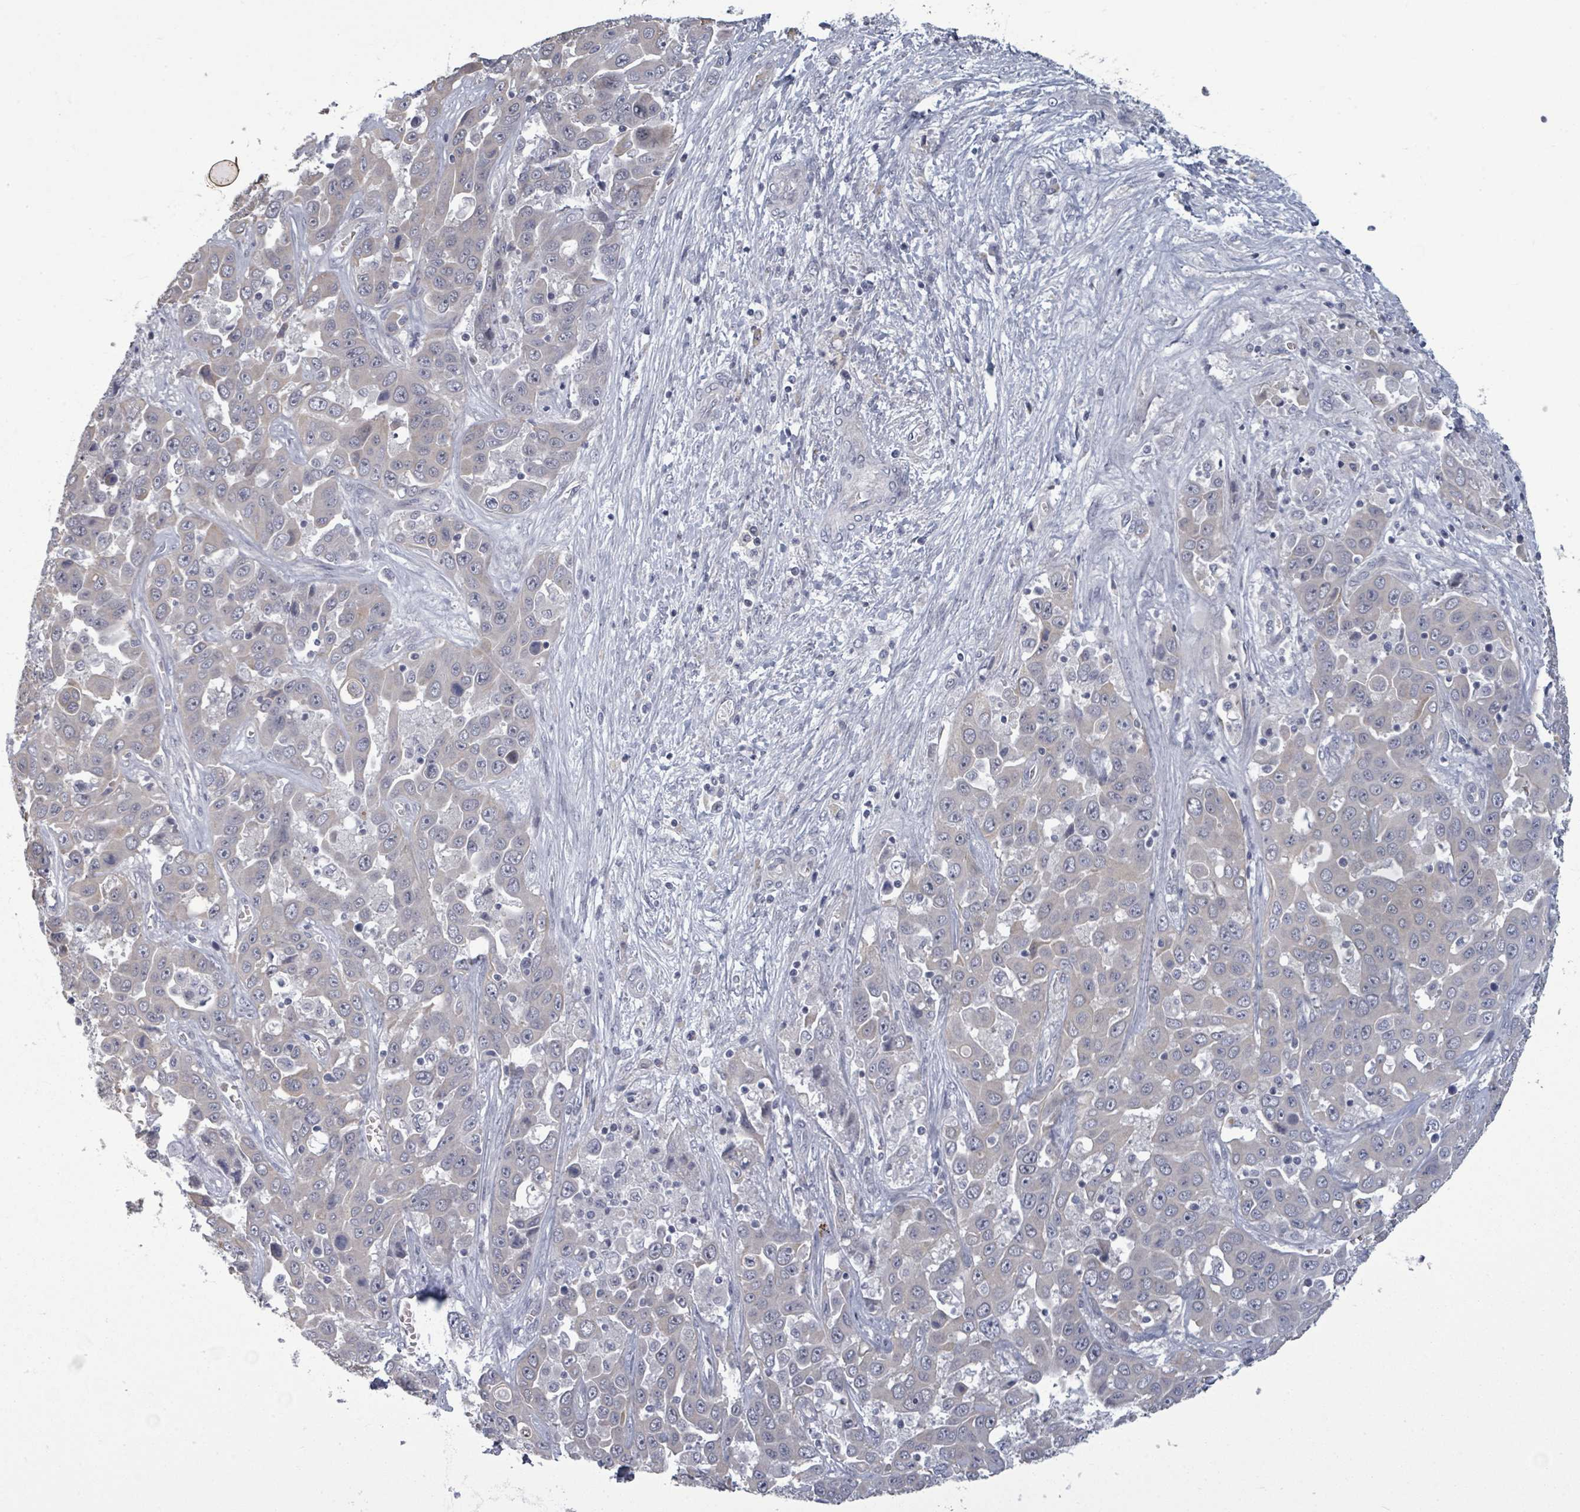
{"staining": {"intensity": "negative", "quantity": "none", "location": "none"}, "tissue": "liver cancer", "cell_type": "Tumor cells", "image_type": "cancer", "snomed": [{"axis": "morphology", "description": "Cholangiocarcinoma"}, {"axis": "topography", "description": "Liver"}], "caption": "Protein analysis of liver cholangiocarcinoma demonstrates no significant expression in tumor cells. The staining is performed using DAB brown chromogen with nuclei counter-stained in using hematoxylin.", "gene": "ASB12", "patient": {"sex": "female", "age": 52}}